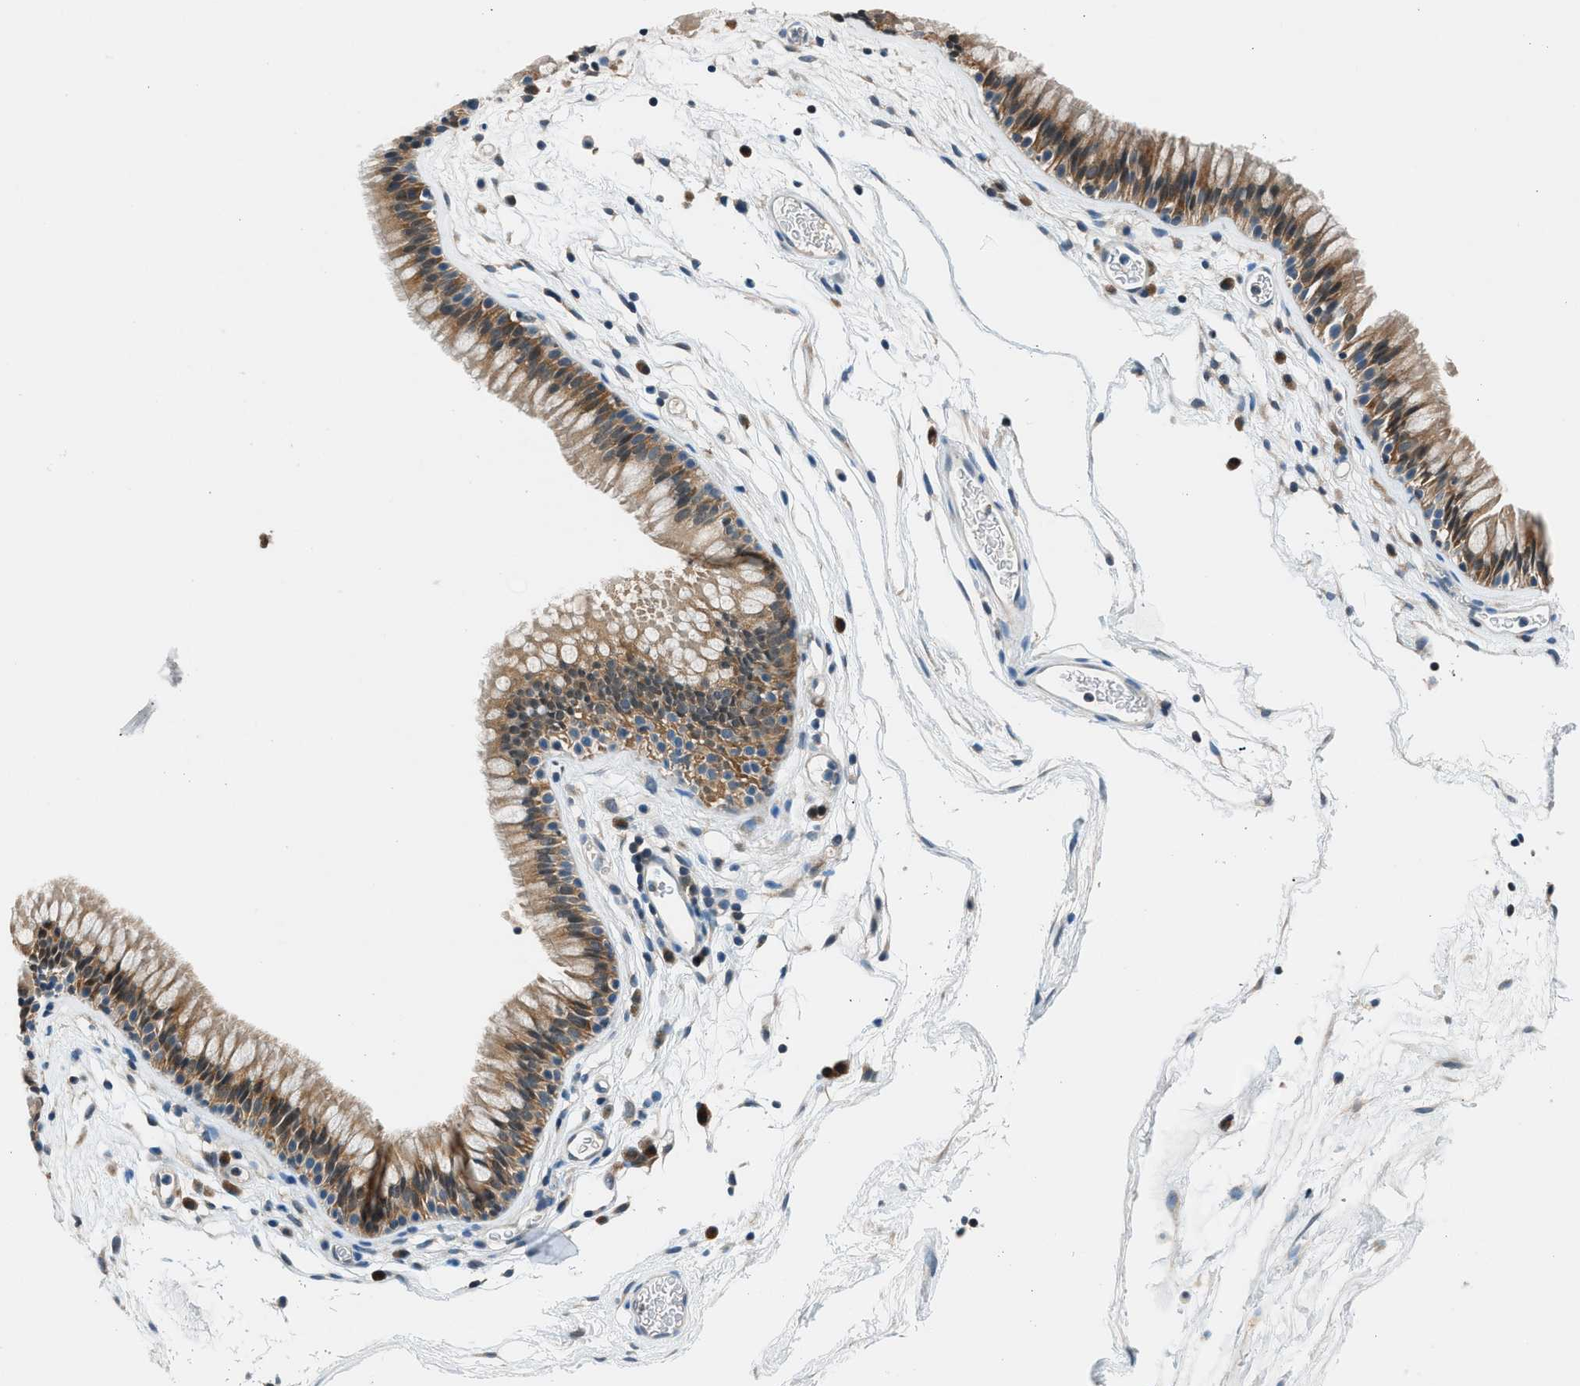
{"staining": {"intensity": "moderate", "quantity": ">75%", "location": "cytoplasmic/membranous"}, "tissue": "nasopharynx", "cell_type": "Respiratory epithelial cells", "image_type": "normal", "snomed": [{"axis": "morphology", "description": "Normal tissue, NOS"}, {"axis": "morphology", "description": "Inflammation, NOS"}, {"axis": "topography", "description": "Nasopharynx"}], "caption": "The histopathology image demonstrates immunohistochemical staining of benign nasopharynx. There is moderate cytoplasmic/membranous staining is identified in approximately >75% of respiratory epithelial cells.", "gene": "ACP1", "patient": {"sex": "male", "age": 48}}